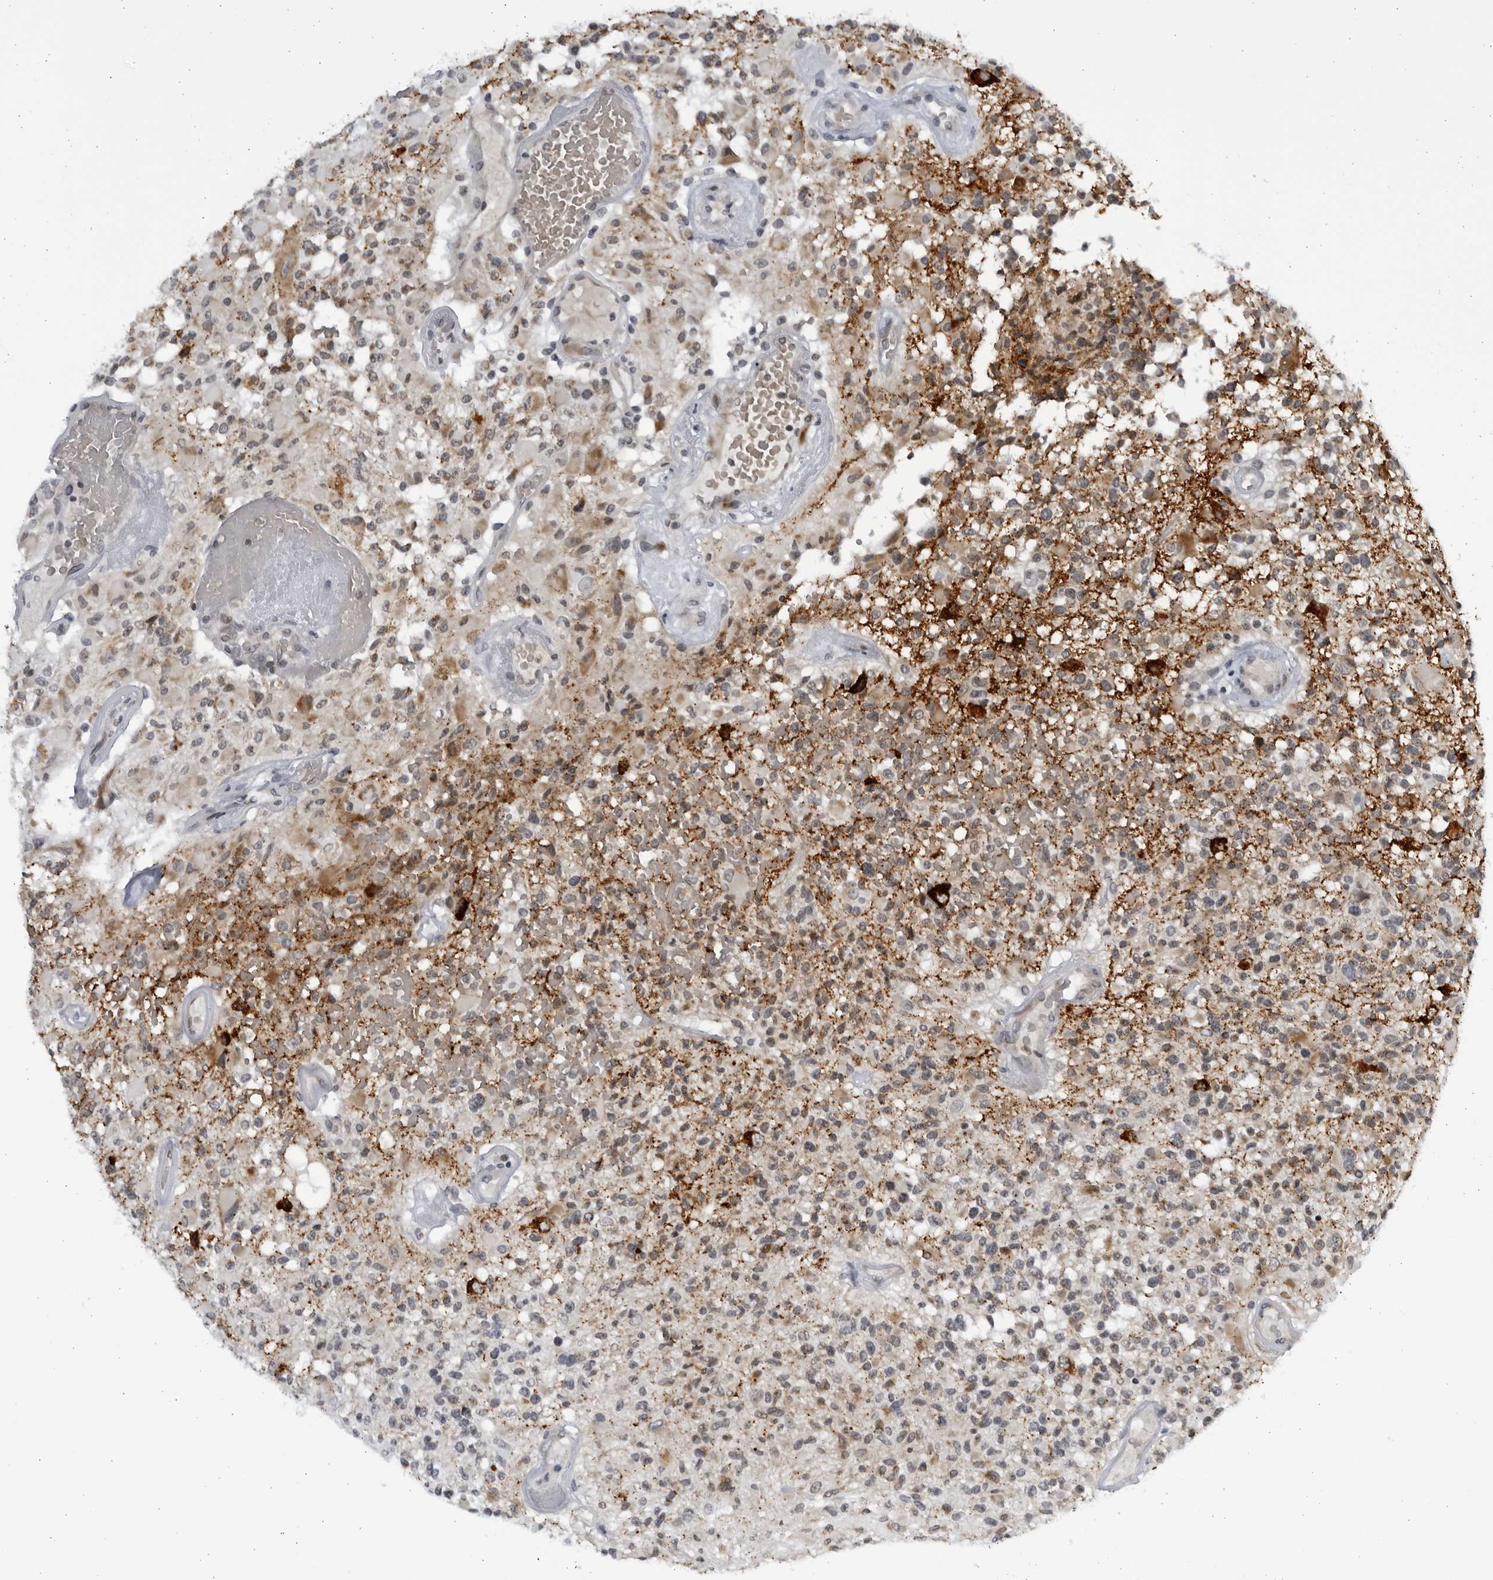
{"staining": {"intensity": "weak", "quantity": ">75%", "location": "cytoplasmic/membranous"}, "tissue": "glioma", "cell_type": "Tumor cells", "image_type": "cancer", "snomed": [{"axis": "morphology", "description": "Glioma, malignant, High grade"}, {"axis": "morphology", "description": "Glioblastoma, NOS"}, {"axis": "topography", "description": "Brain"}], "caption": "There is low levels of weak cytoplasmic/membranous positivity in tumor cells of glioblastoma, as demonstrated by immunohistochemical staining (brown color).", "gene": "SLC25A22", "patient": {"sex": "male", "age": 60}}